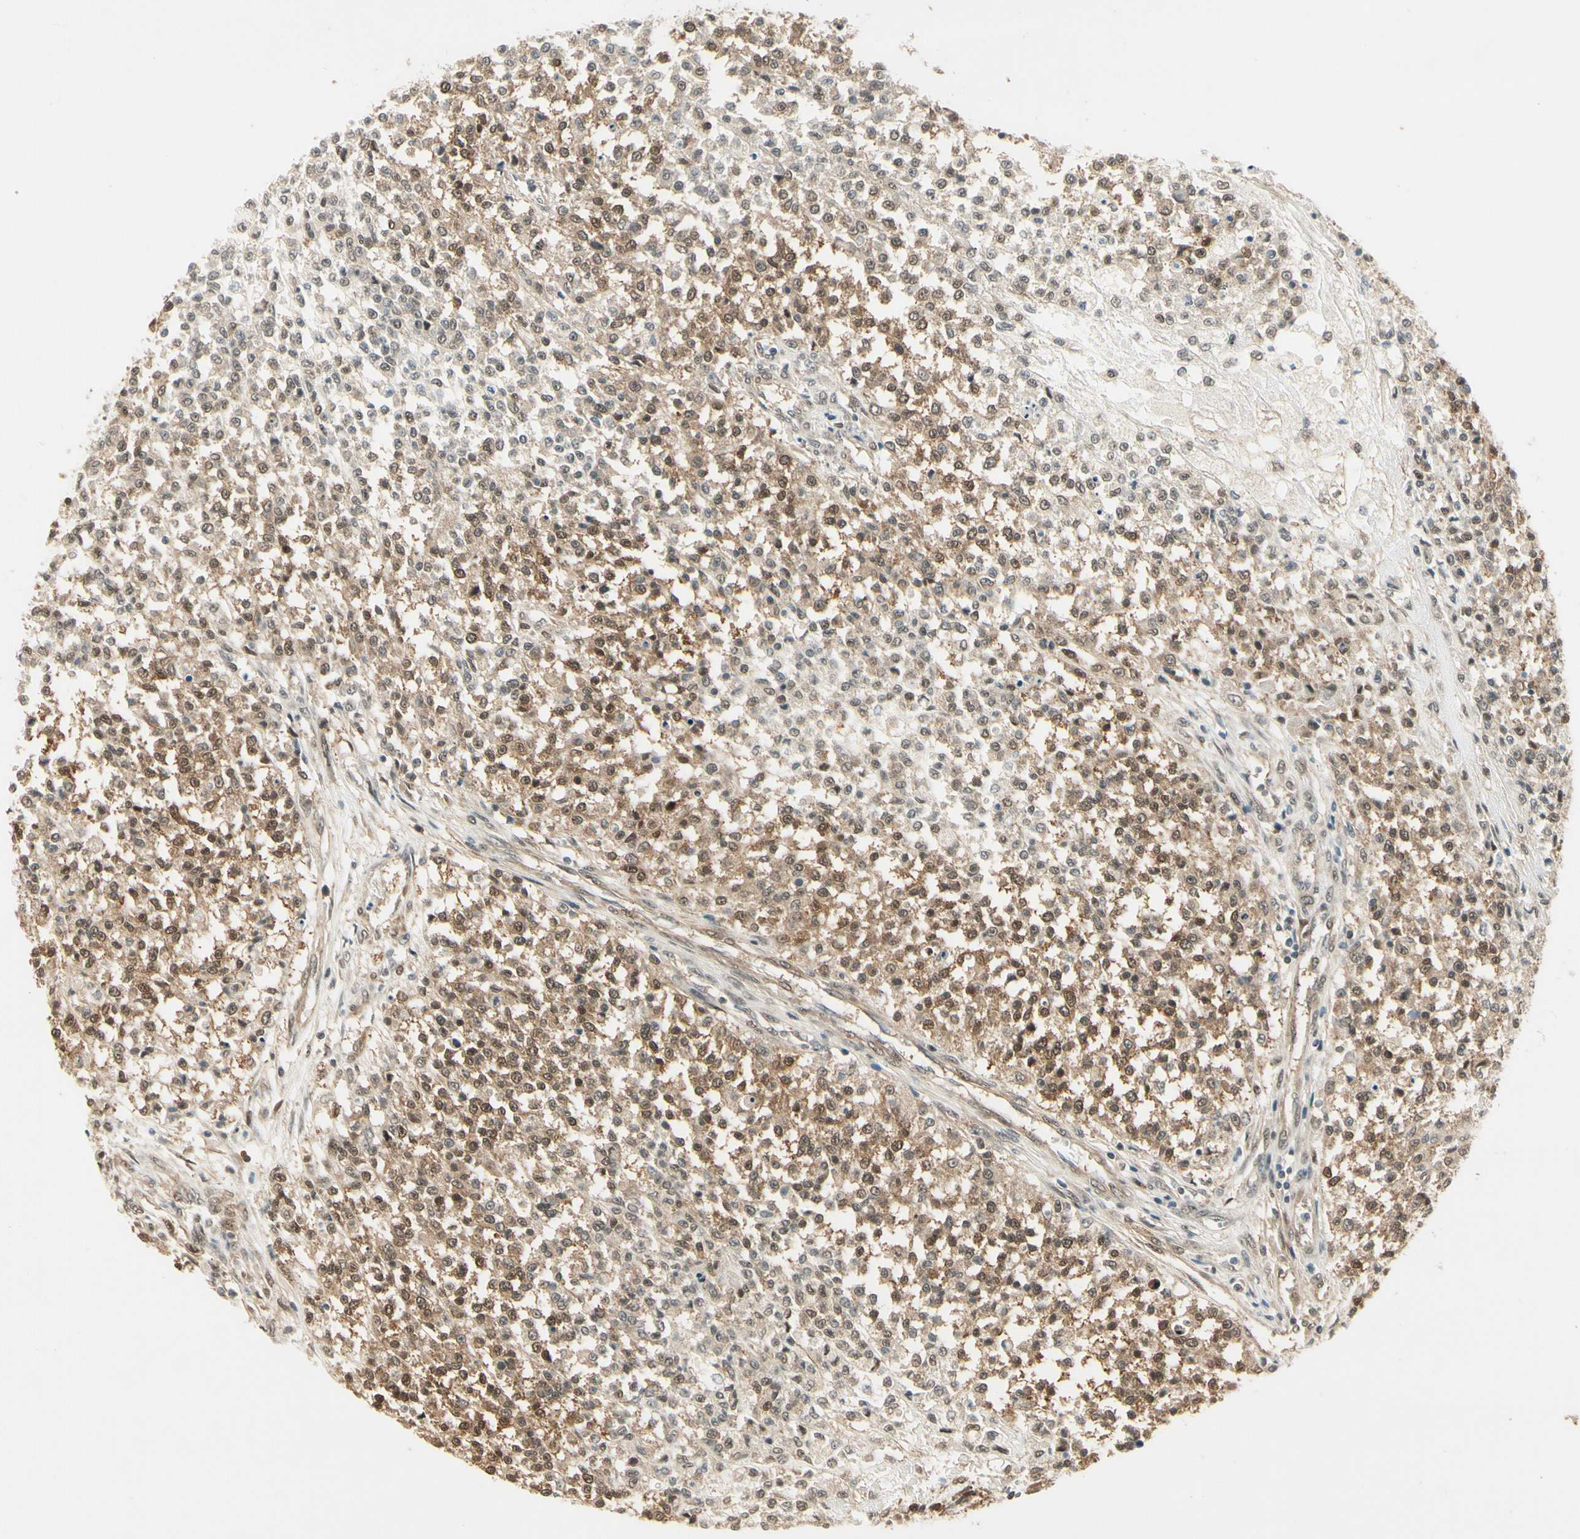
{"staining": {"intensity": "weak", "quantity": "25%-75%", "location": "cytoplasmic/membranous"}, "tissue": "testis cancer", "cell_type": "Tumor cells", "image_type": "cancer", "snomed": [{"axis": "morphology", "description": "Seminoma, NOS"}, {"axis": "topography", "description": "Testis"}], "caption": "Immunohistochemistry (IHC) staining of testis seminoma, which reveals low levels of weak cytoplasmic/membranous positivity in about 25%-75% of tumor cells indicating weak cytoplasmic/membranous protein staining. The staining was performed using DAB (3,3'-diaminobenzidine) (brown) for protein detection and nuclei were counterstained in hematoxylin (blue).", "gene": "IPO5", "patient": {"sex": "male", "age": 59}}